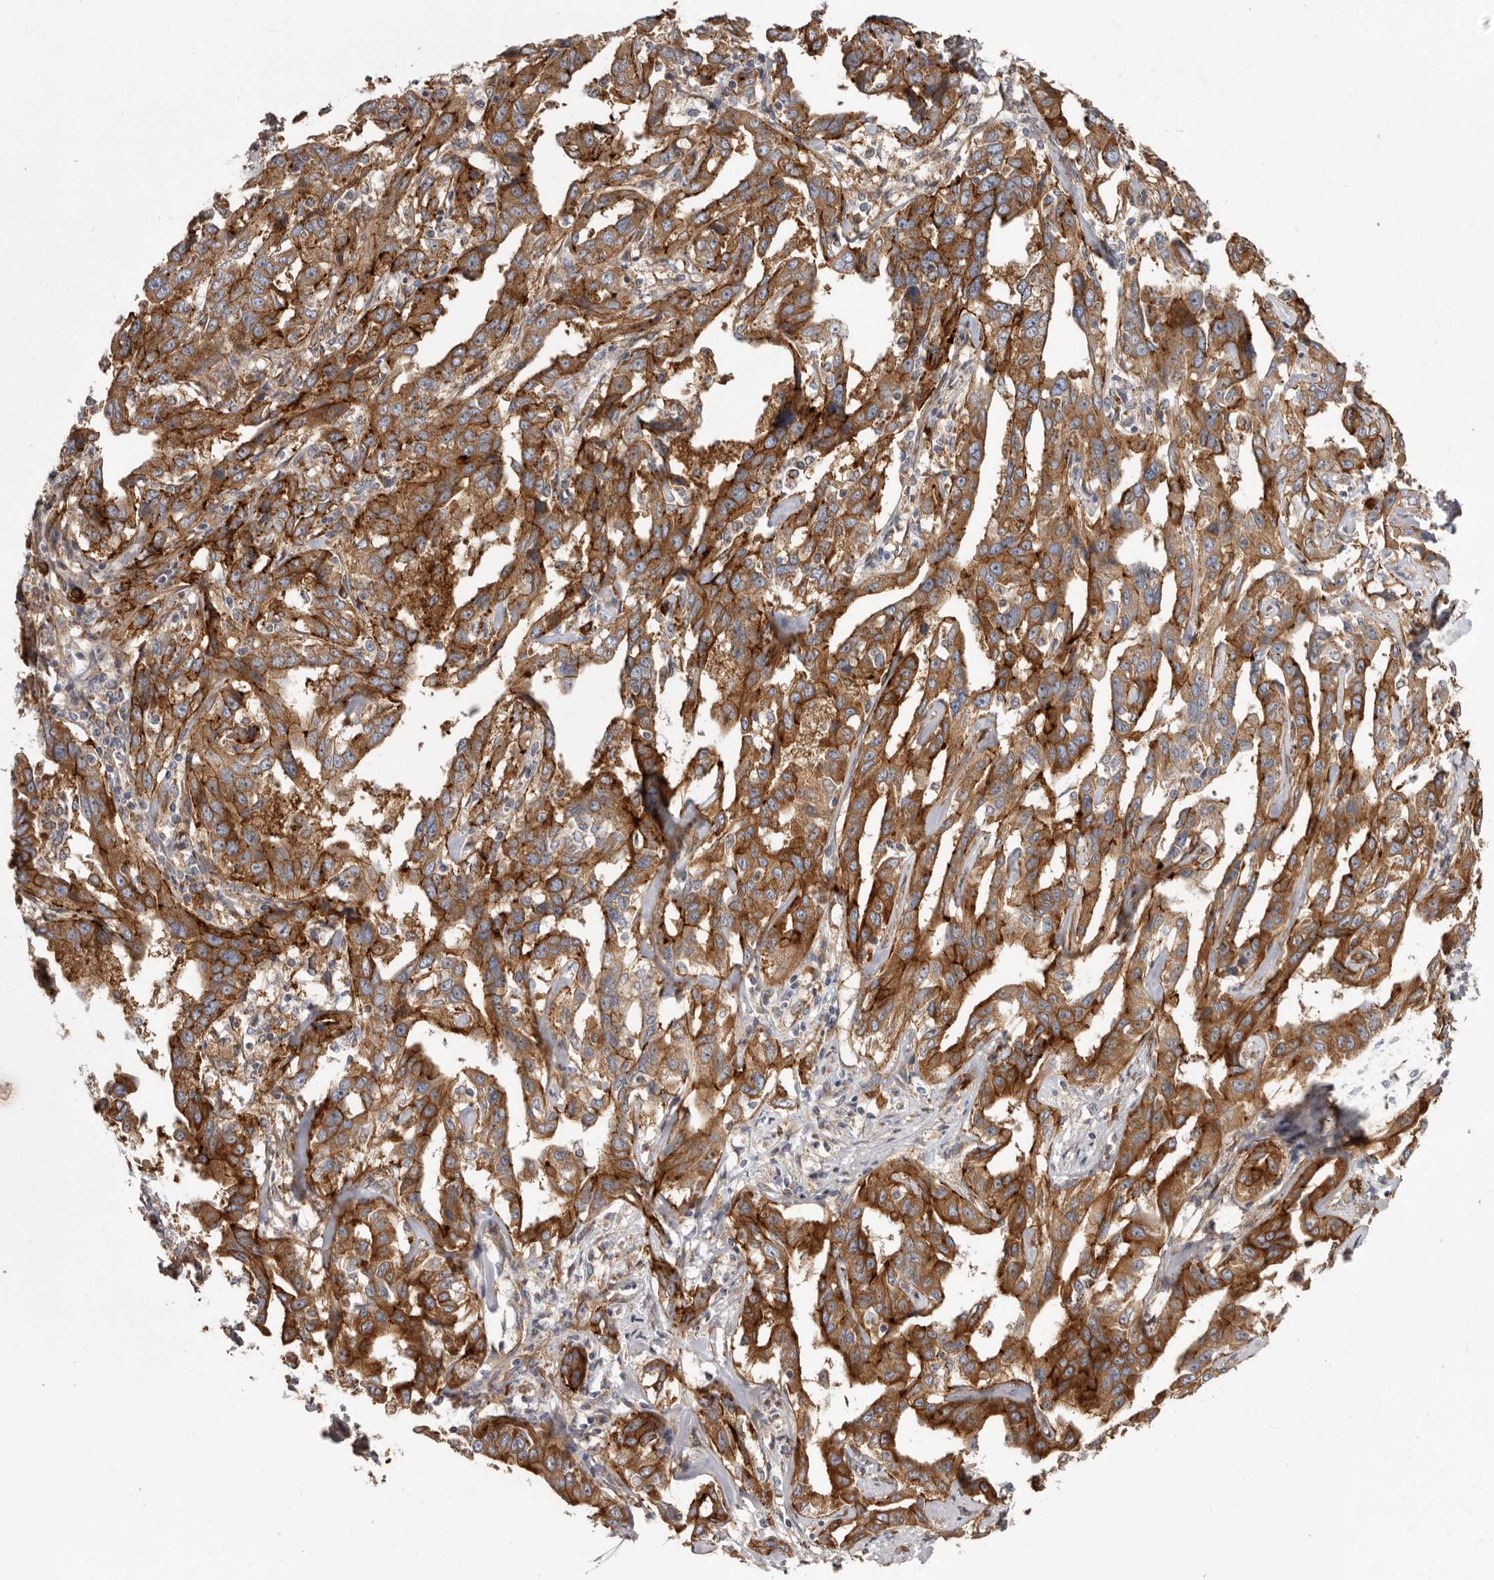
{"staining": {"intensity": "strong", "quantity": ">75%", "location": "cytoplasmic/membranous"}, "tissue": "liver cancer", "cell_type": "Tumor cells", "image_type": "cancer", "snomed": [{"axis": "morphology", "description": "Cholangiocarcinoma"}, {"axis": "topography", "description": "Liver"}], "caption": "Liver cancer tissue displays strong cytoplasmic/membranous expression in approximately >75% of tumor cells, visualized by immunohistochemistry.", "gene": "ENAH", "patient": {"sex": "male", "age": 59}}